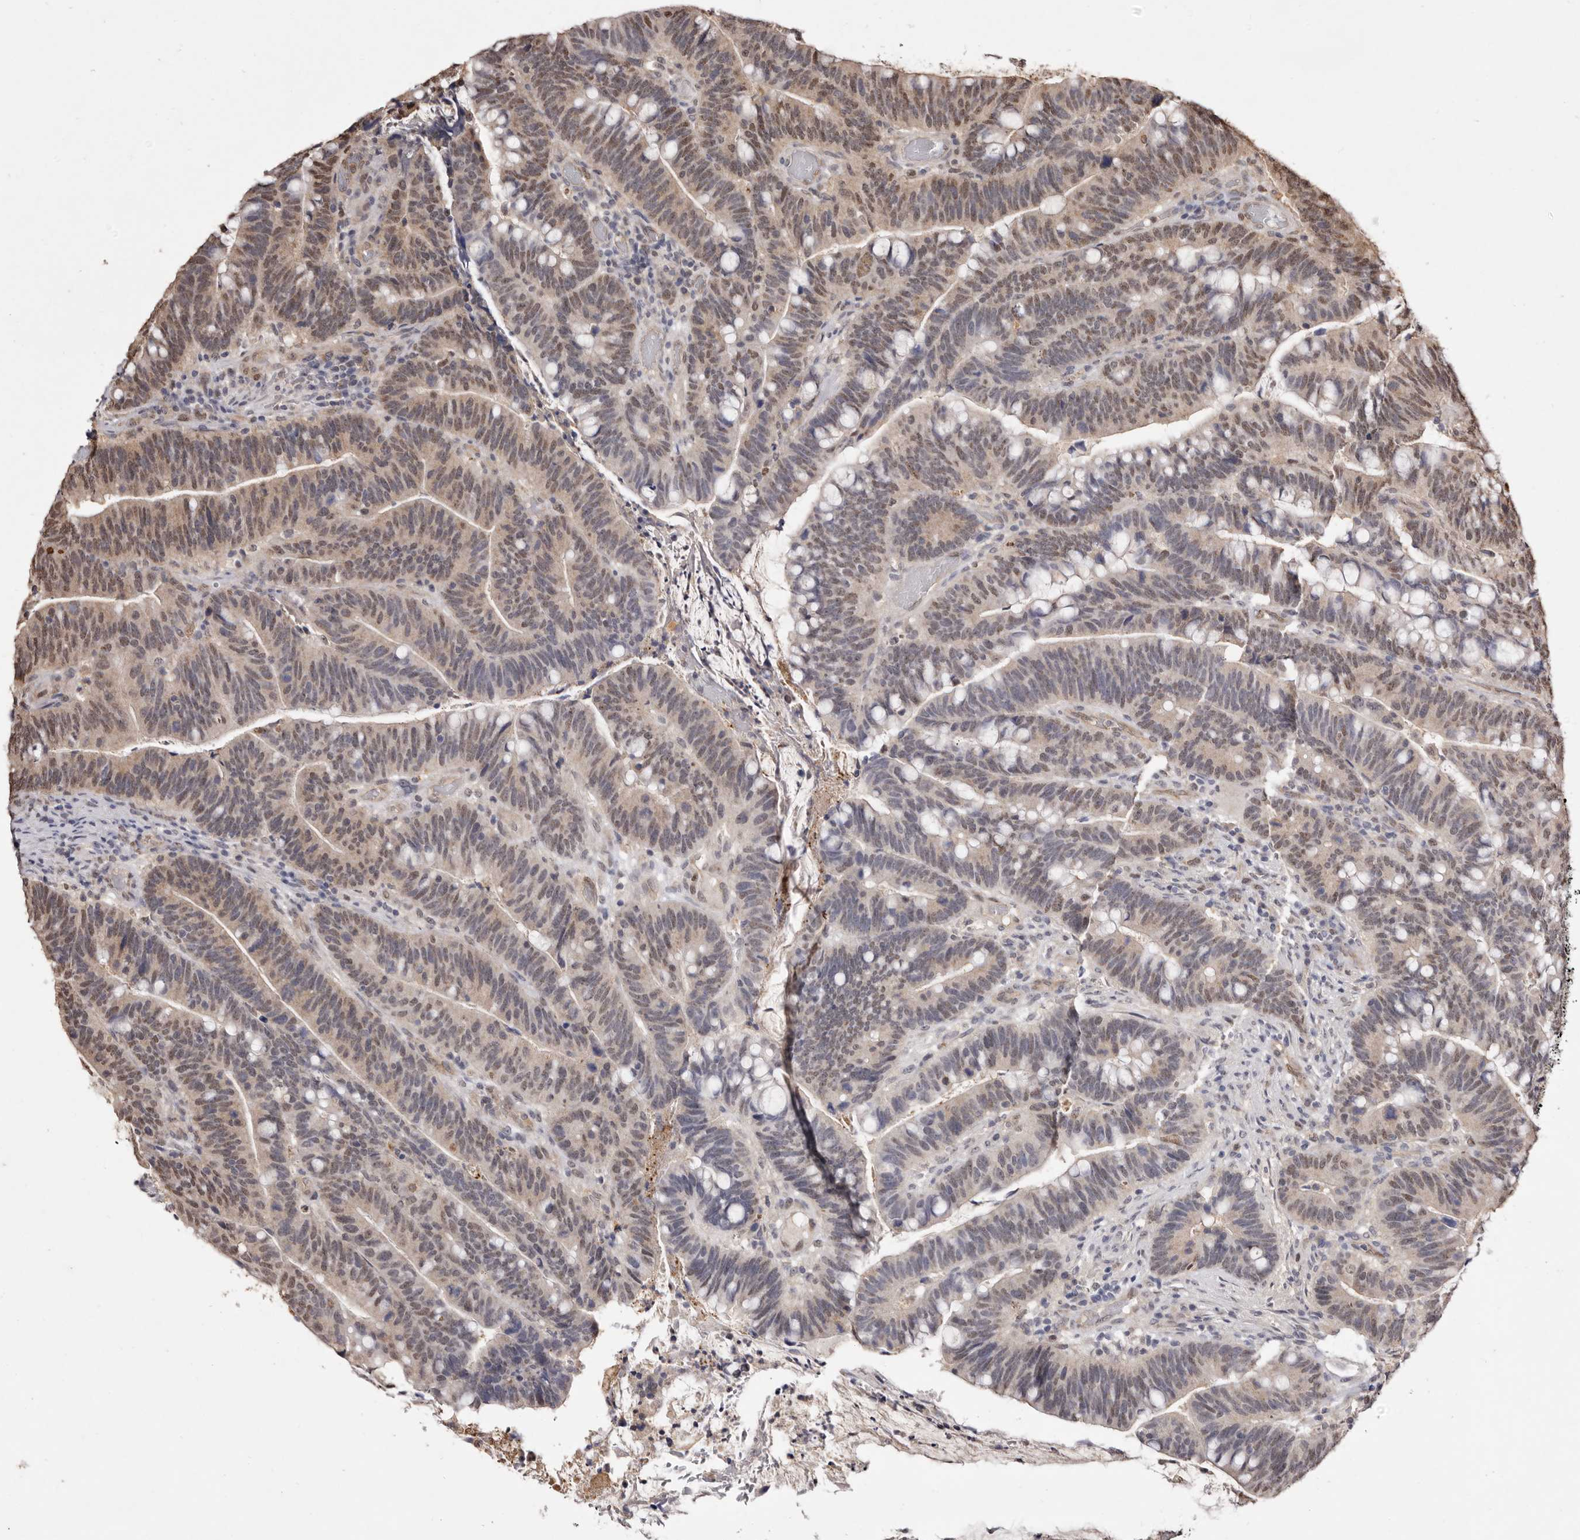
{"staining": {"intensity": "weak", "quantity": "25%-75%", "location": "cytoplasmic/membranous,nuclear"}, "tissue": "colorectal cancer", "cell_type": "Tumor cells", "image_type": "cancer", "snomed": [{"axis": "morphology", "description": "Adenocarcinoma, NOS"}, {"axis": "topography", "description": "Colon"}], "caption": "Colorectal cancer stained for a protein exhibits weak cytoplasmic/membranous and nuclear positivity in tumor cells. The staining was performed using DAB (3,3'-diaminobenzidine), with brown indicating positive protein expression. Nuclei are stained blue with hematoxylin.", "gene": "NOTCH1", "patient": {"sex": "female", "age": 66}}